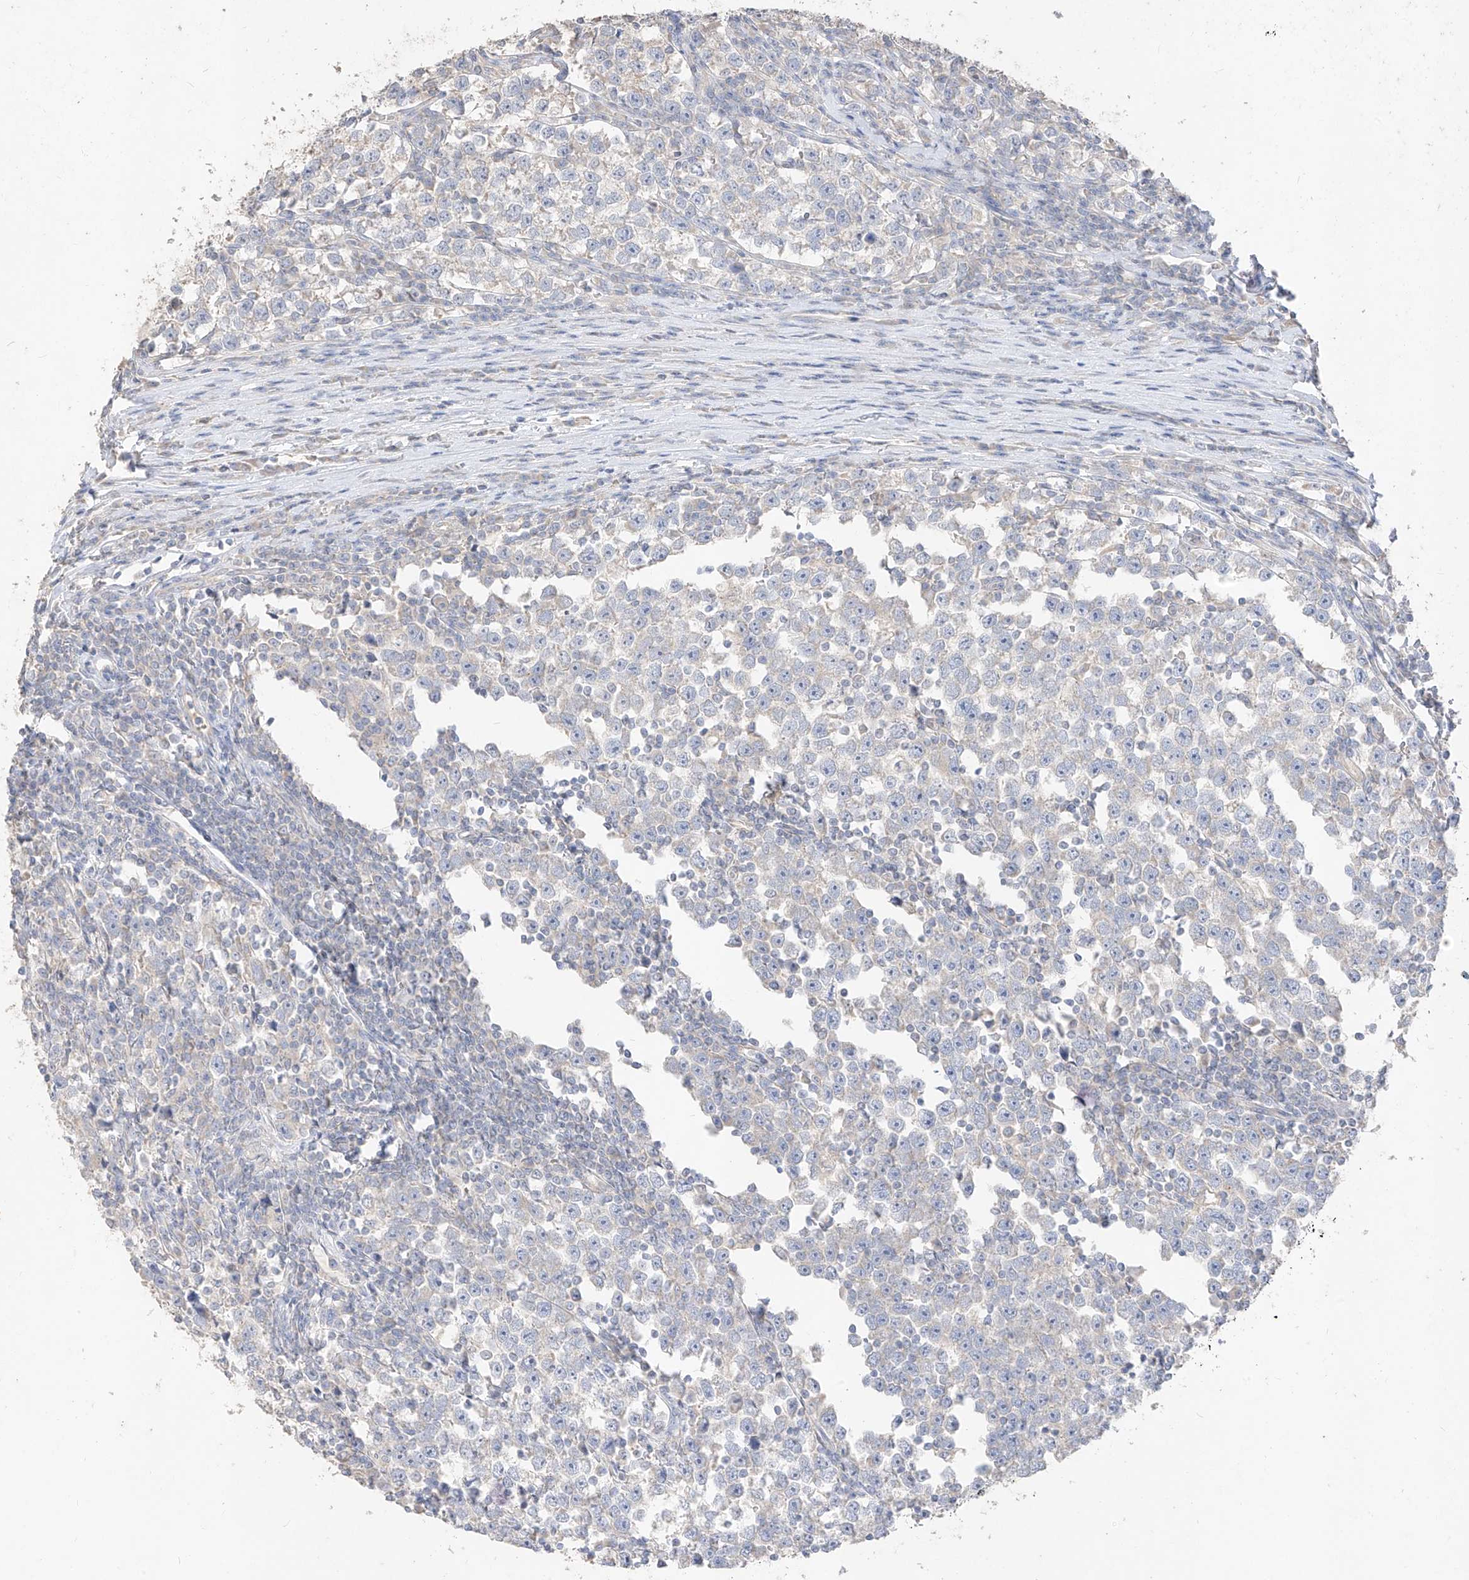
{"staining": {"intensity": "negative", "quantity": "none", "location": "none"}, "tissue": "testis cancer", "cell_type": "Tumor cells", "image_type": "cancer", "snomed": [{"axis": "morphology", "description": "Normal tissue, NOS"}, {"axis": "morphology", "description": "Seminoma, NOS"}, {"axis": "topography", "description": "Testis"}], "caption": "The IHC photomicrograph has no significant positivity in tumor cells of seminoma (testis) tissue.", "gene": "ZZEF1", "patient": {"sex": "male", "age": 43}}